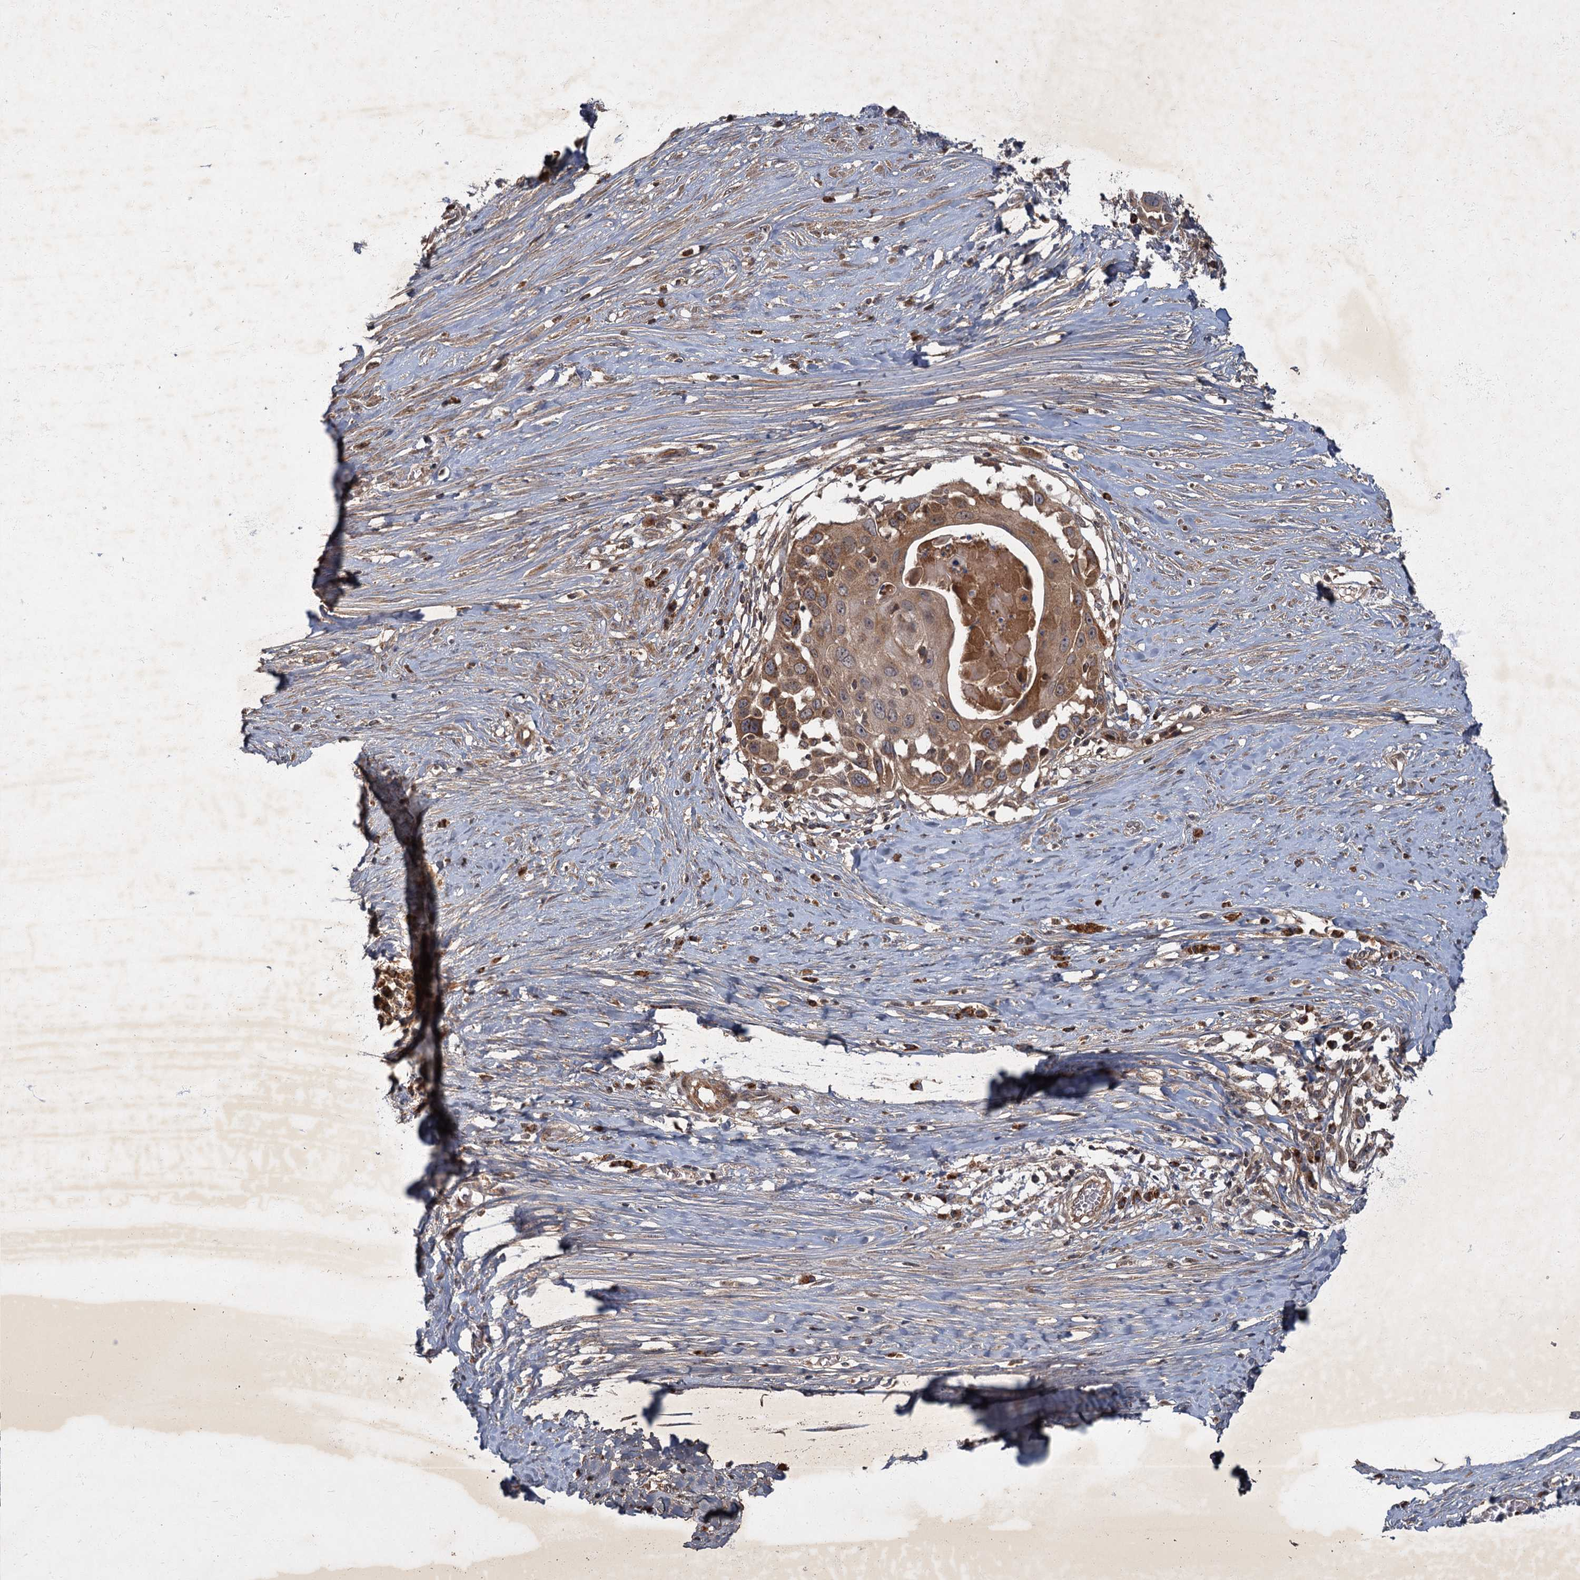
{"staining": {"intensity": "moderate", "quantity": ">75%", "location": "cytoplasmic/membranous"}, "tissue": "skin cancer", "cell_type": "Tumor cells", "image_type": "cancer", "snomed": [{"axis": "morphology", "description": "Squamous cell carcinoma, NOS"}, {"axis": "topography", "description": "Skin"}], "caption": "DAB (3,3'-diaminobenzidine) immunohistochemical staining of skin cancer (squamous cell carcinoma) reveals moderate cytoplasmic/membranous protein staining in approximately >75% of tumor cells.", "gene": "SLC11A2", "patient": {"sex": "female", "age": 44}}